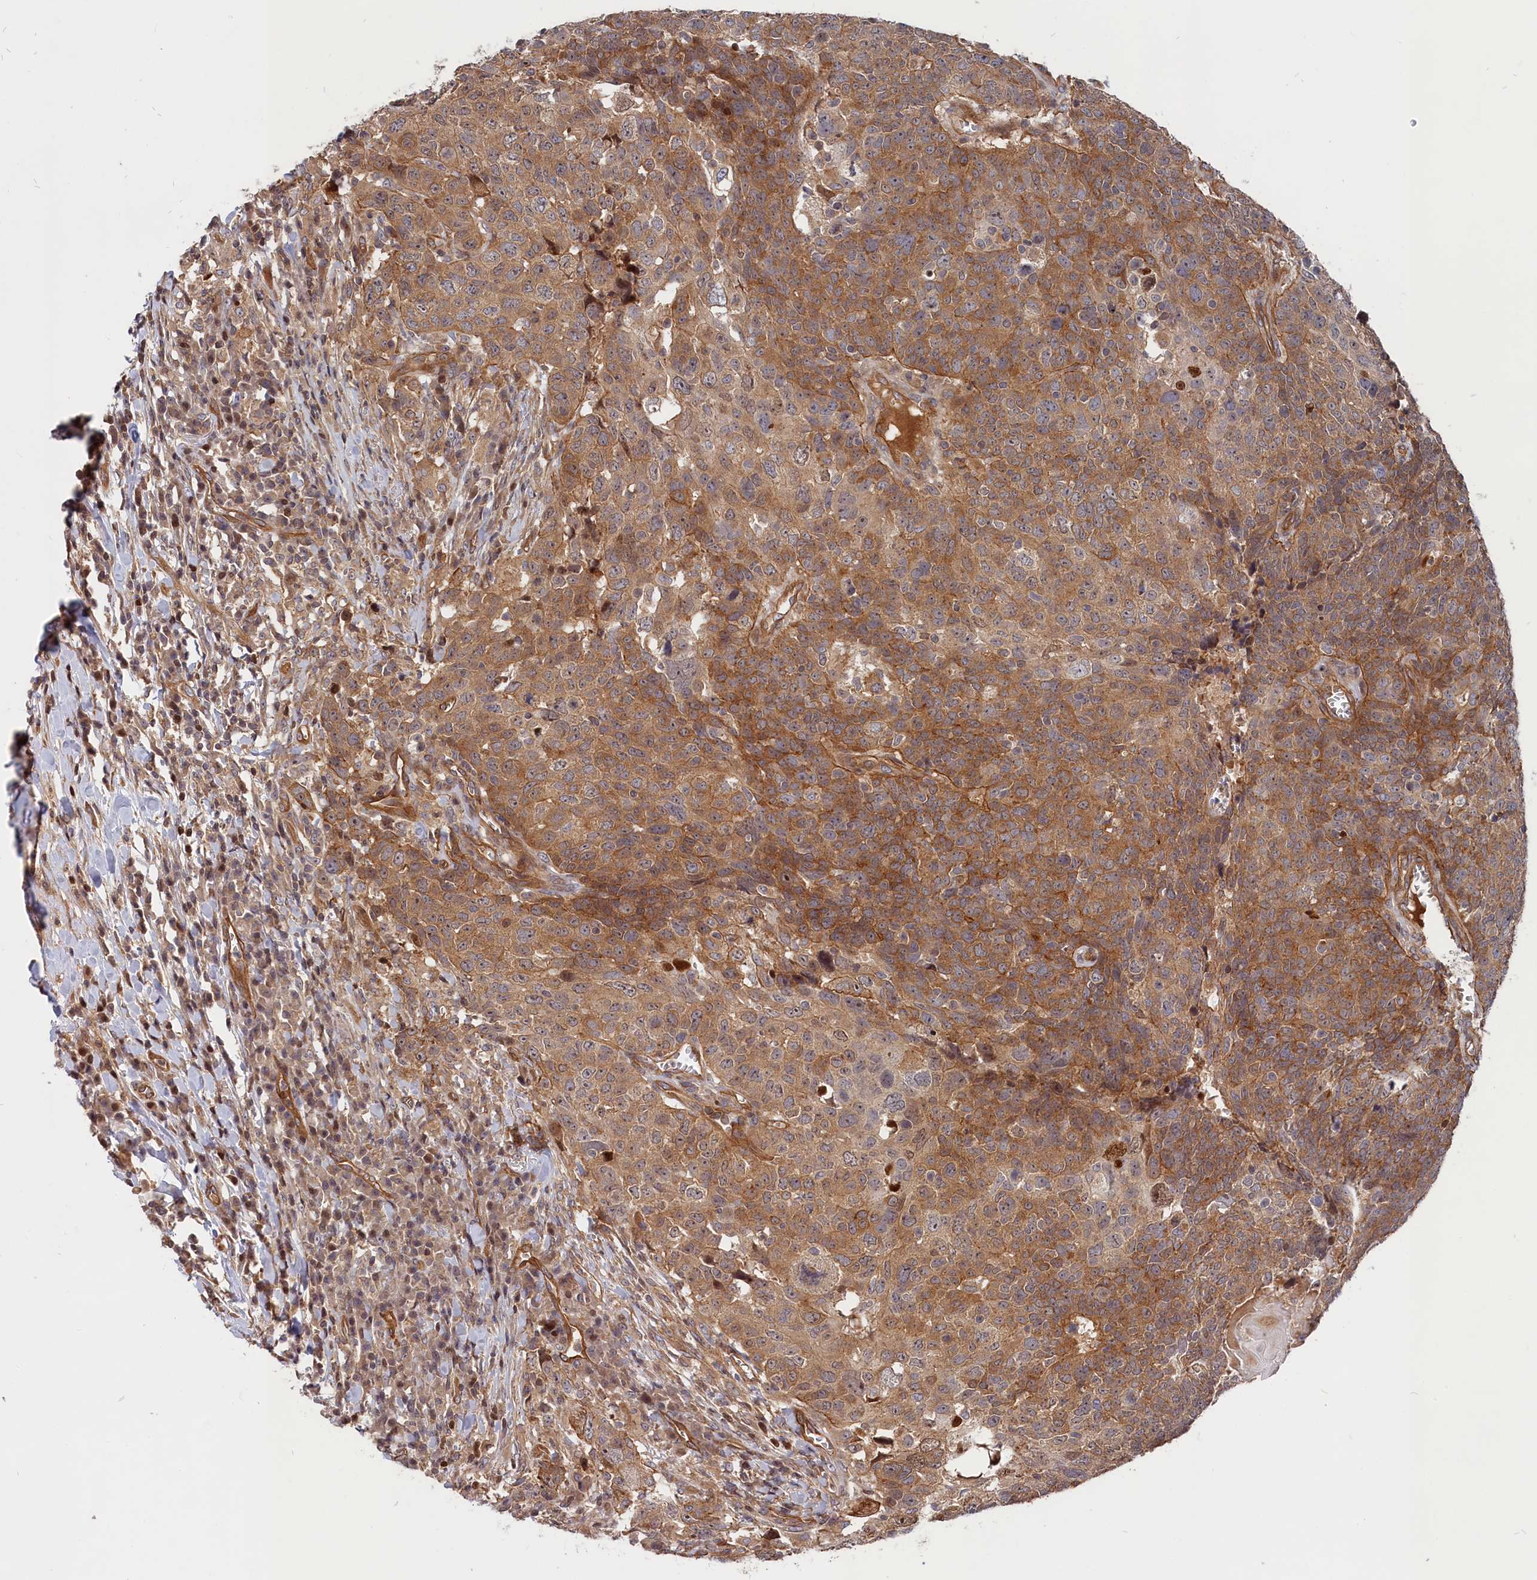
{"staining": {"intensity": "weak", "quantity": ">75%", "location": "cytoplasmic/membranous"}, "tissue": "head and neck cancer", "cell_type": "Tumor cells", "image_type": "cancer", "snomed": [{"axis": "morphology", "description": "Squamous cell carcinoma, NOS"}, {"axis": "topography", "description": "Head-Neck"}], "caption": "Head and neck cancer (squamous cell carcinoma) stained with a protein marker displays weak staining in tumor cells.", "gene": "CEP44", "patient": {"sex": "male", "age": 66}}